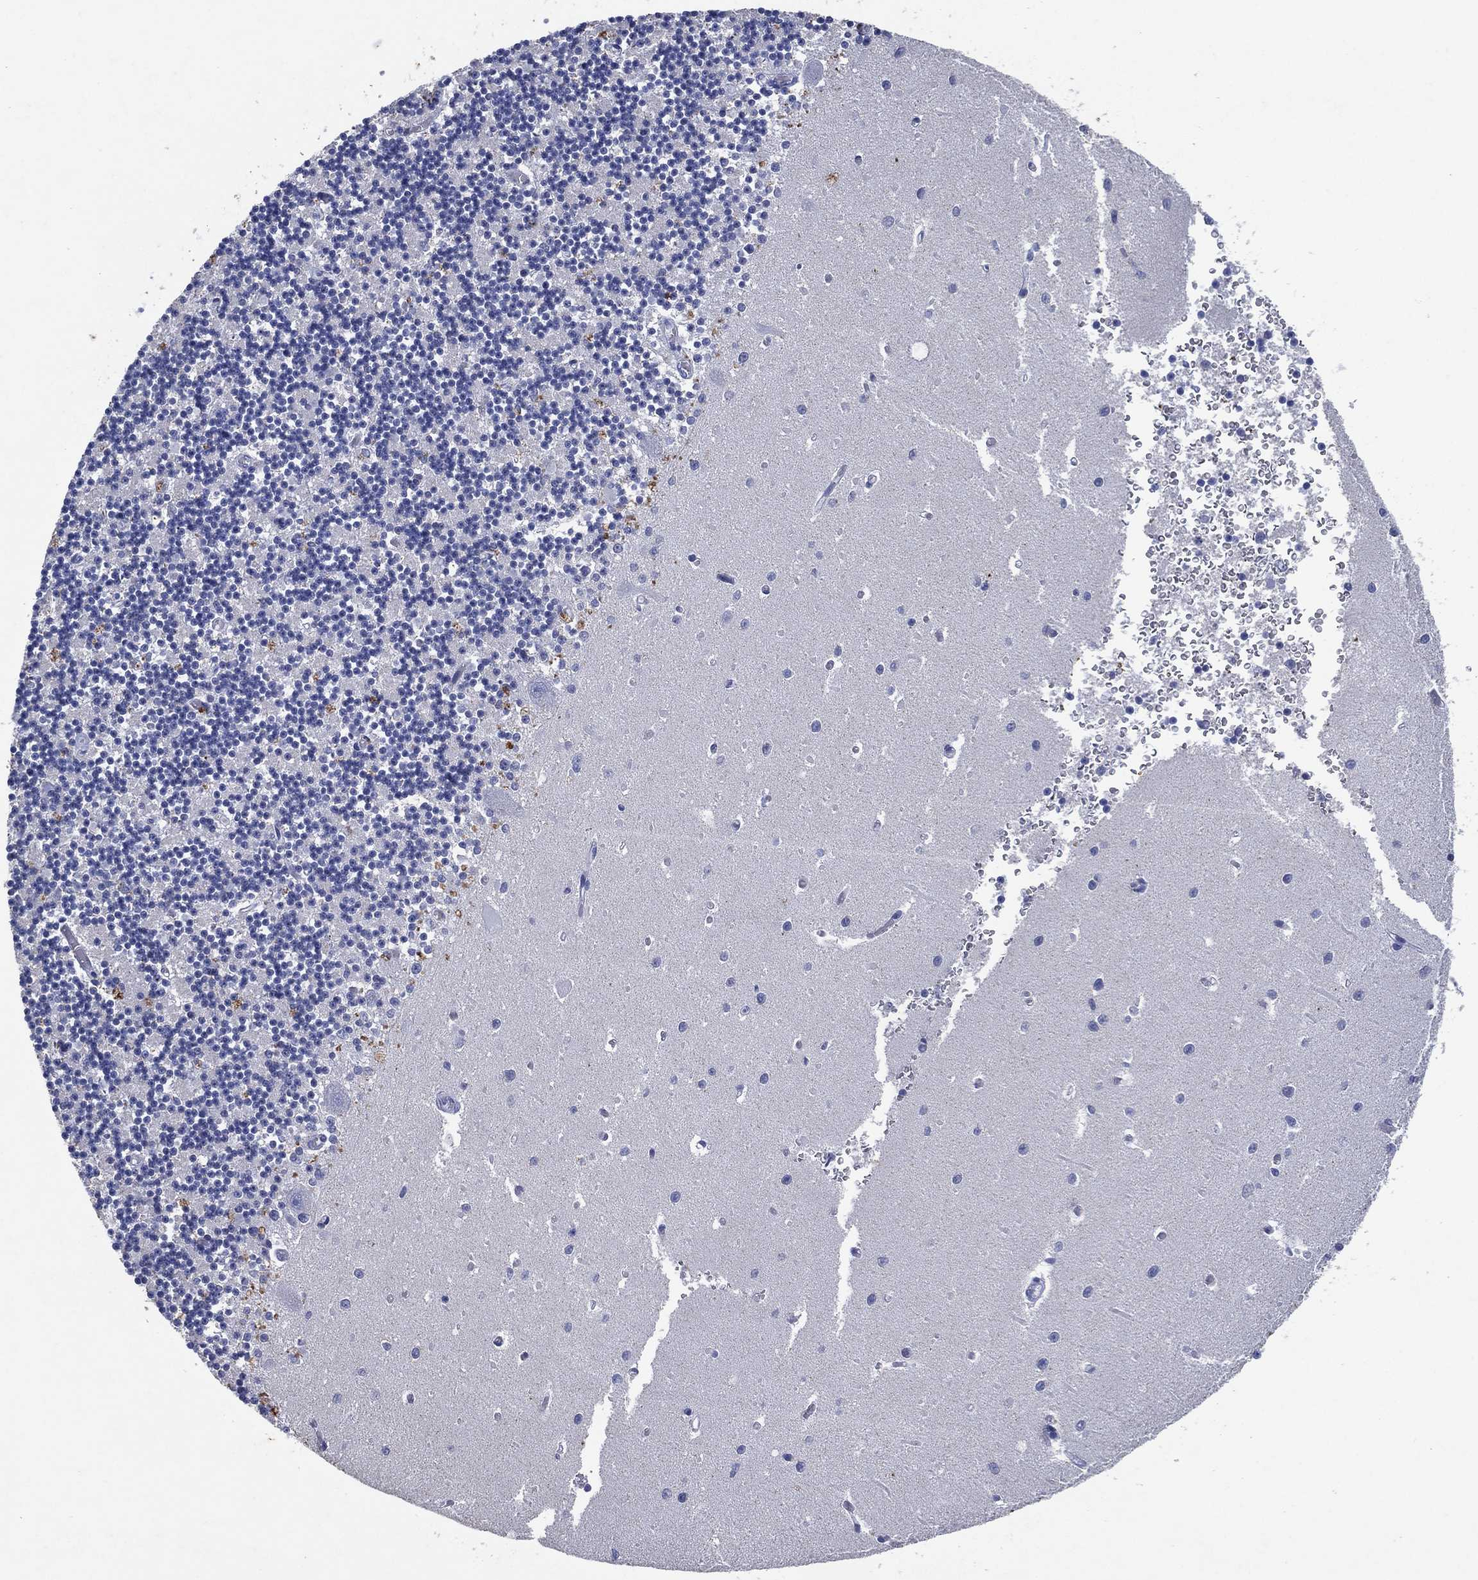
{"staining": {"intensity": "negative", "quantity": "none", "location": "none"}, "tissue": "cerebellum", "cell_type": "Cells in granular layer", "image_type": "normal", "snomed": [{"axis": "morphology", "description": "Normal tissue, NOS"}, {"axis": "topography", "description": "Cerebellum"}], "caption": "This is a photomicrograph of immunohistochemistry staining of normal cerebellum, which shows no positivity in cells in granular layer.", "gene": "FSCN2", "patient": {"sex": "female", "age": 64}}